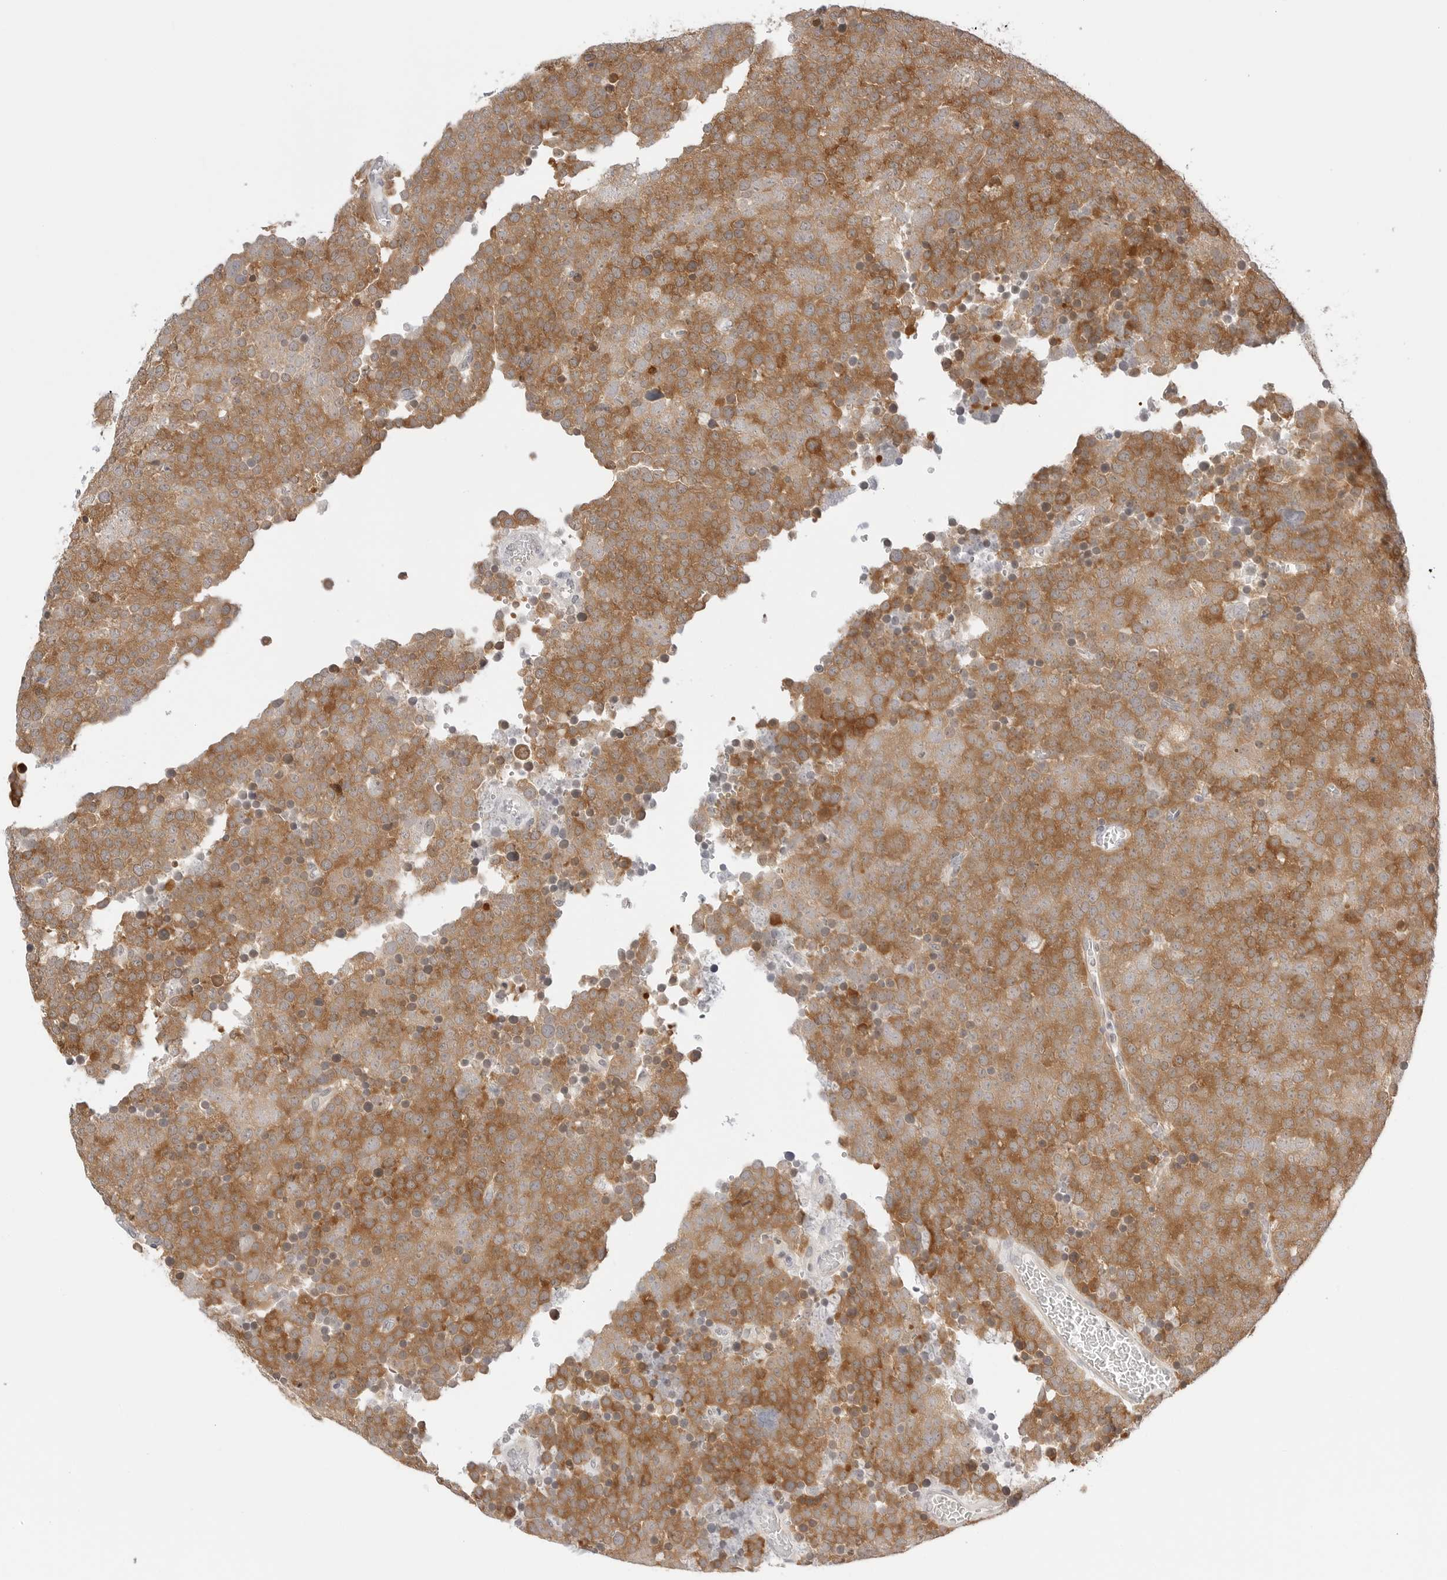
{"staining": {"intensity": "moderate", "quantity": ">75%", "location": "cytoplasmic/membranous"}, "tissue": "testis cancer", "cell_type": "Tumor cells", "image_type": "cancer", "snomed": [{"axis": "morphology", "description": "Seminoma, NOS"}, {"axis": "topography", "description": "Testis"}], "caption": "The image displays staining of testis seminoma, revealing moderate cytoplasmic/membranous protein expression (brown color) within tumor cells.", "gene": "NUDC", "patient": {"sex": "male", "age": 71}}